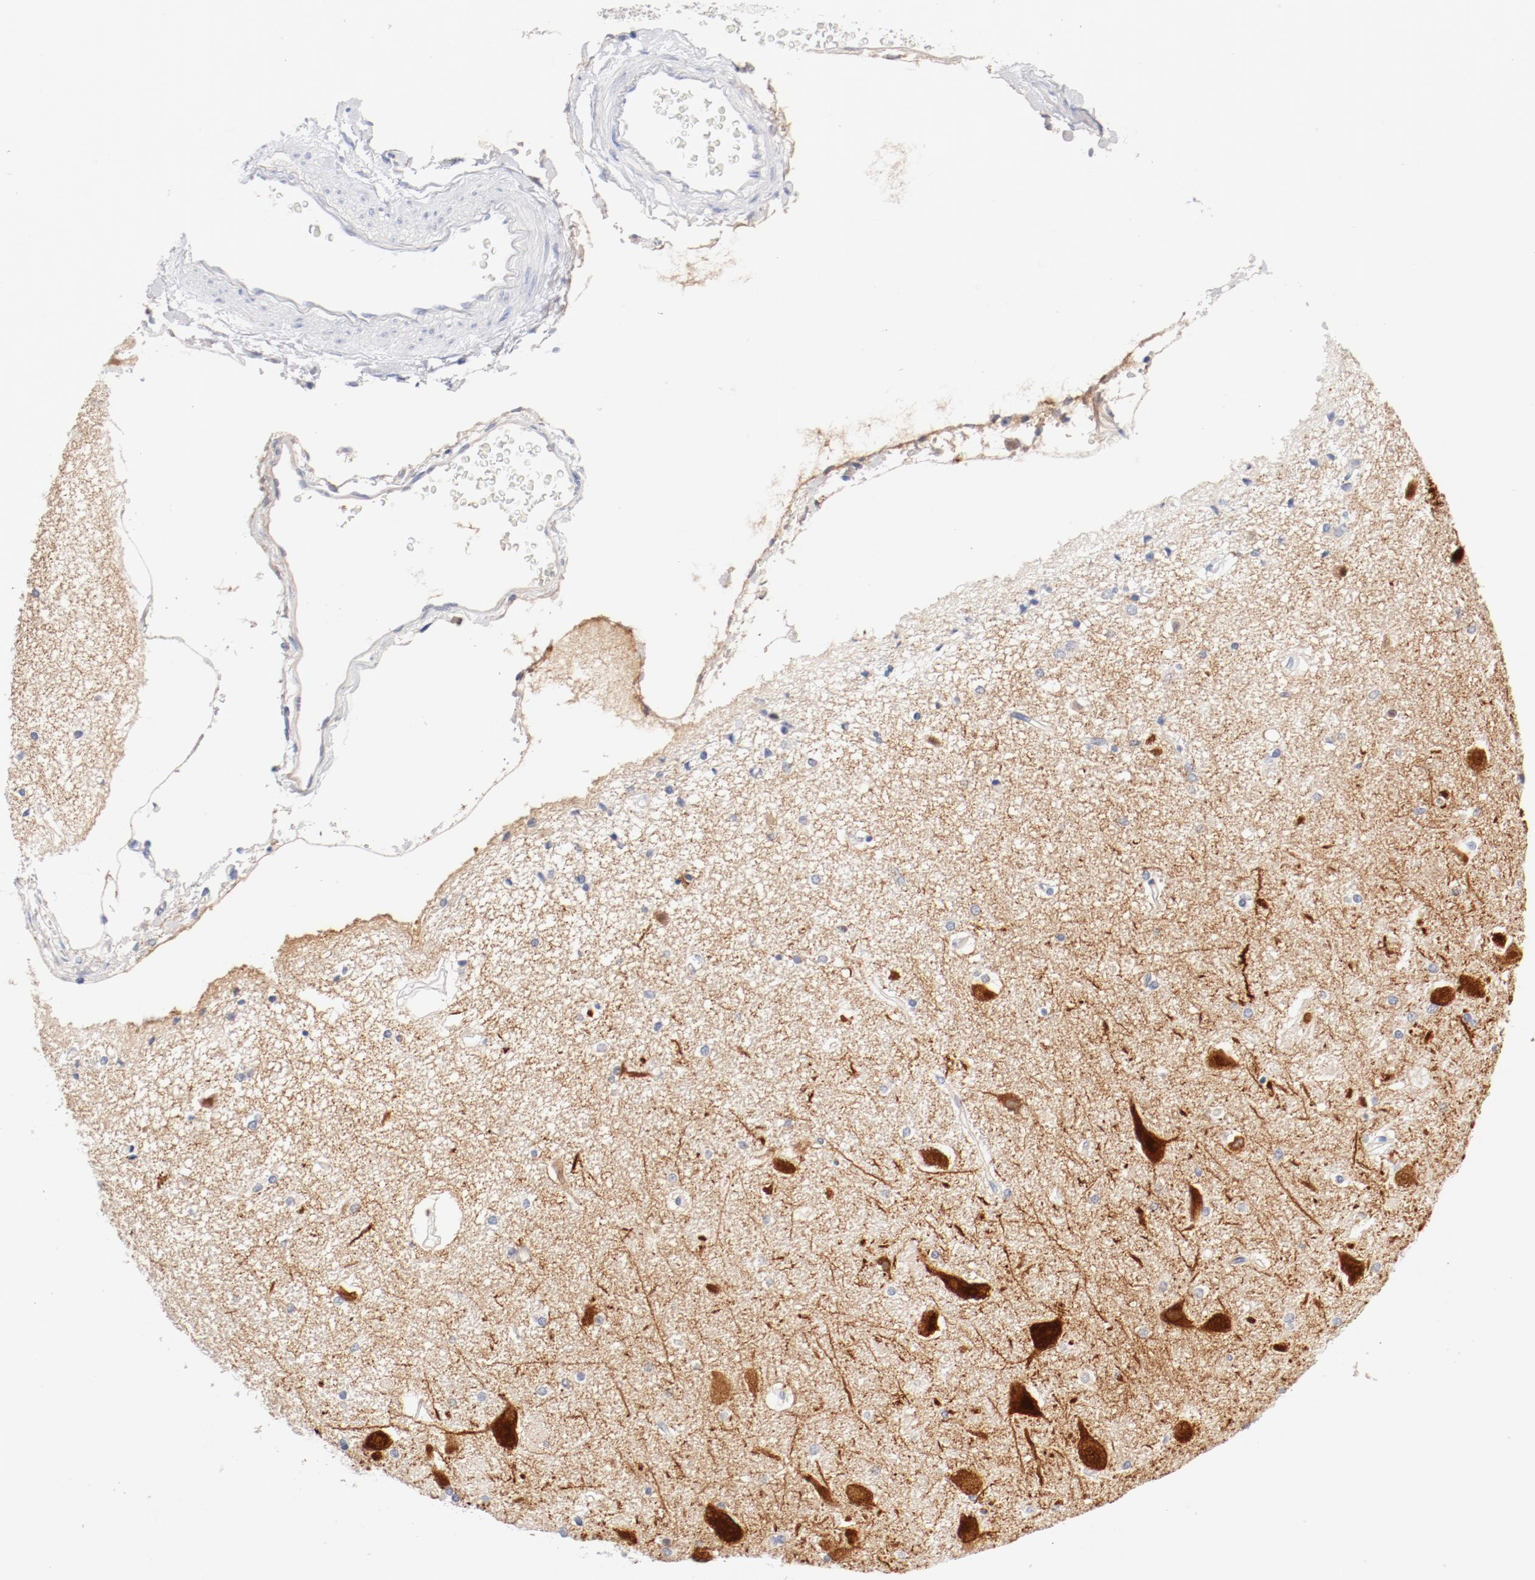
{"staining": {"intensity": "negative", "quantity": "none", "location": "none"}, "tissue": "hippocampus", "cell_type": "Glial cells", "image_type": "normal", "snomed": [{"axis": "morphology", "description": "Normal tissue, NOS"}, {"axis": "topography", "description": "Hippocampus"}], "caption": "Hippocampus stained for a protein using immunohistochemistry (IHC) shows no staining glial cells.", "gene": "HOMER1", "patient": {"sex": "female", "age": 54}}